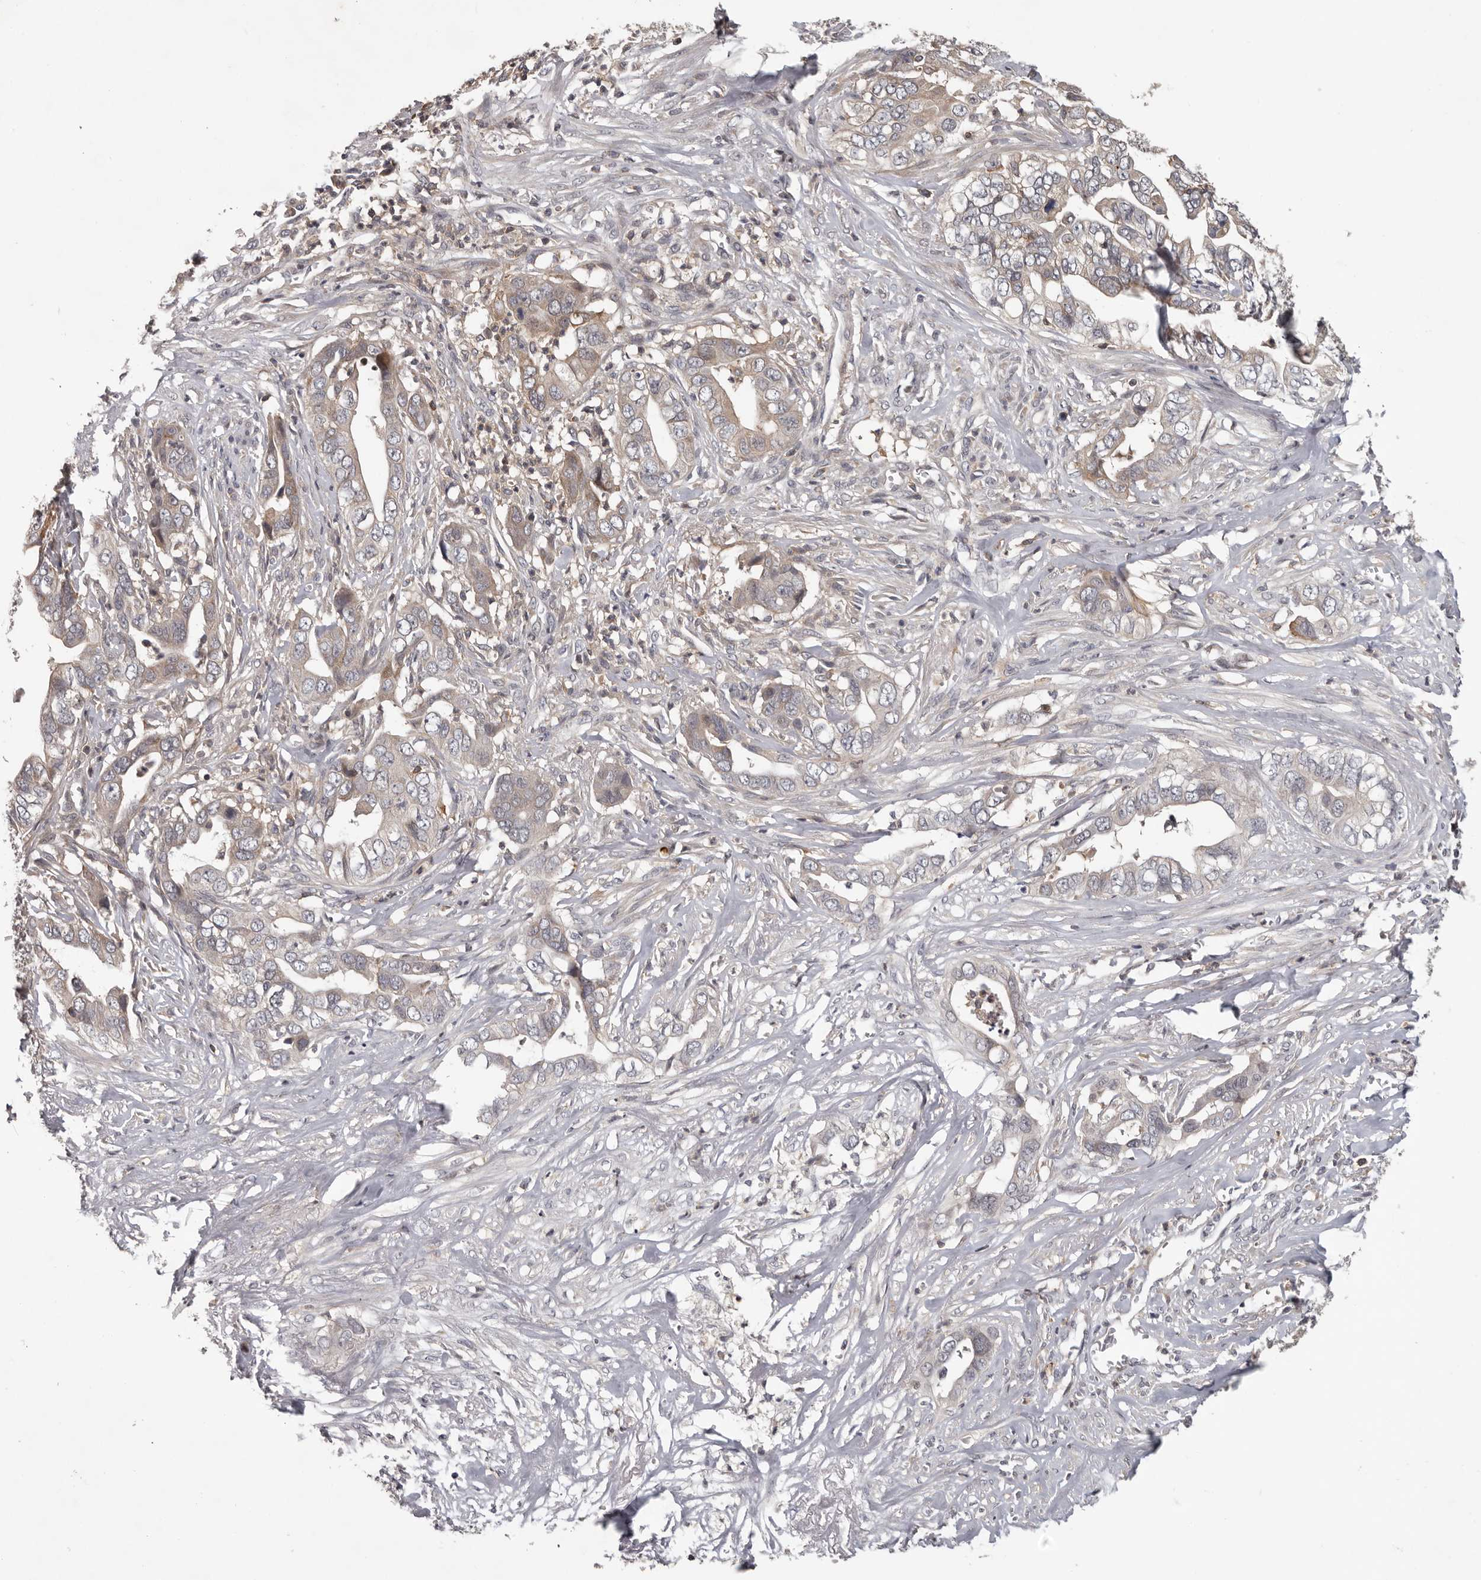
{"staining": {"intensity": "weak", "quantity": "<25%", "location": "cytoplasmic/membranous"}, "tissue": "liver cancer", "cell_type": "Tumor cells", "image_type": "cancer", "snomed": [{"axis": "morphology", "description": "Cholangiocarcinoma"}, {"axis": "topography", "description": "Liver"}], "caption": "Immunohistochemistry micrograph of neoplastic tissue: cholangiocarcinoma (liver) stained with DAB (3,3'-diaminobenzidine) shows no significant protein staining in tumor cells. (DAB IHC visualized using brightfield microscopy, high magnification).", "gene": "ANKRD44", "patient": {"sex": "female", "age": 79}}